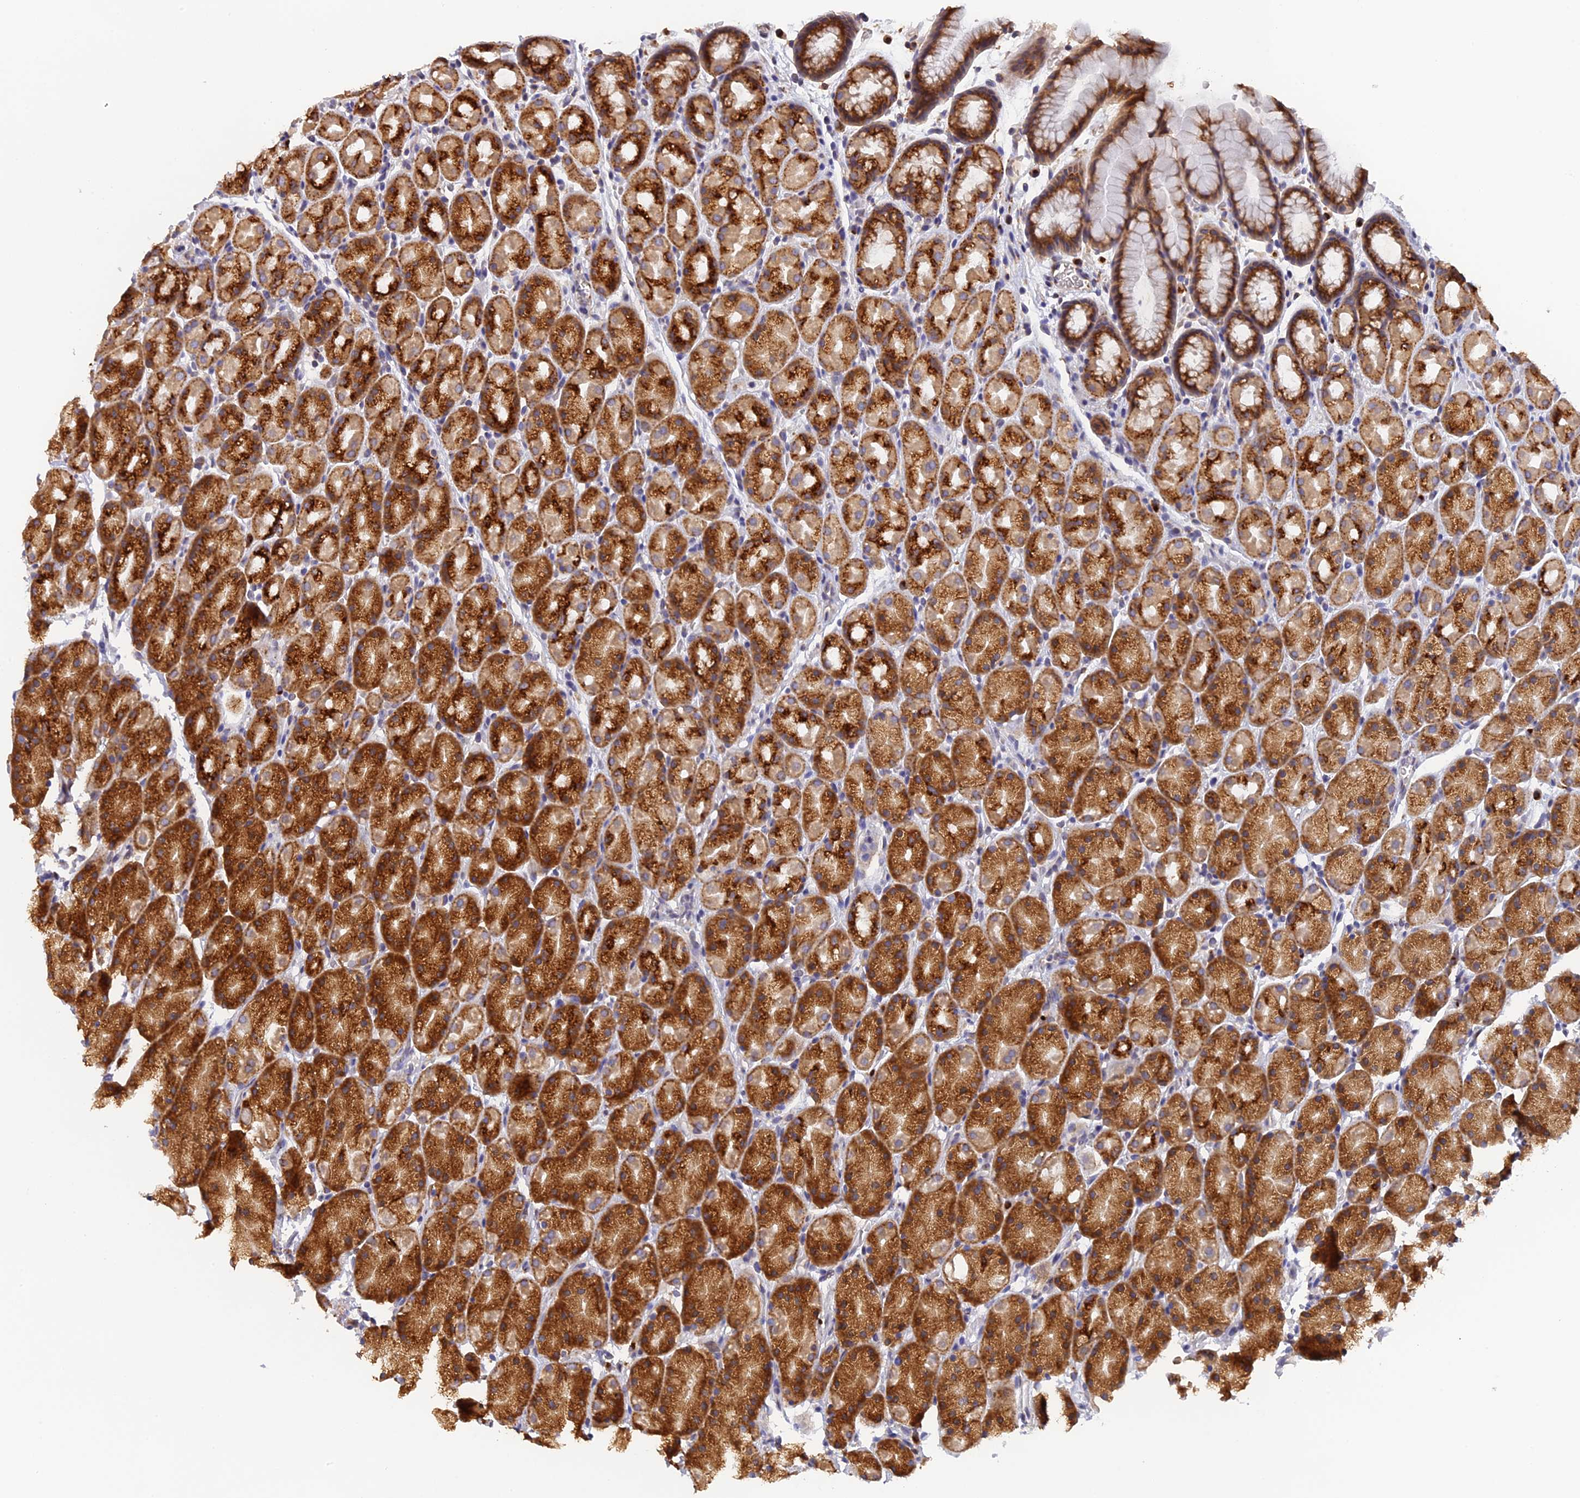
{"staining": {"intensity": "strong", "quantity": ">75%", "location": "cytoplasmic/membranous"}, "tissue": "stomach", "cell_type": "Glandular cells", "image_type": "normal", "snomed": [{"axis": "morphology", "description": "Normal tissue, NOS"}, {"axis": "topography", "description": "Stomach, upper"}, {"axis": "topography", "description": "Stomach"}], "caption": "Normal stomach exhibits strong cytoplasmic/membranous expression in approximately >75% of glandular cells, visualized by immunohistochemistry.", "gene": "SNX17", "patient": {"sex": "male", "age": 47}}